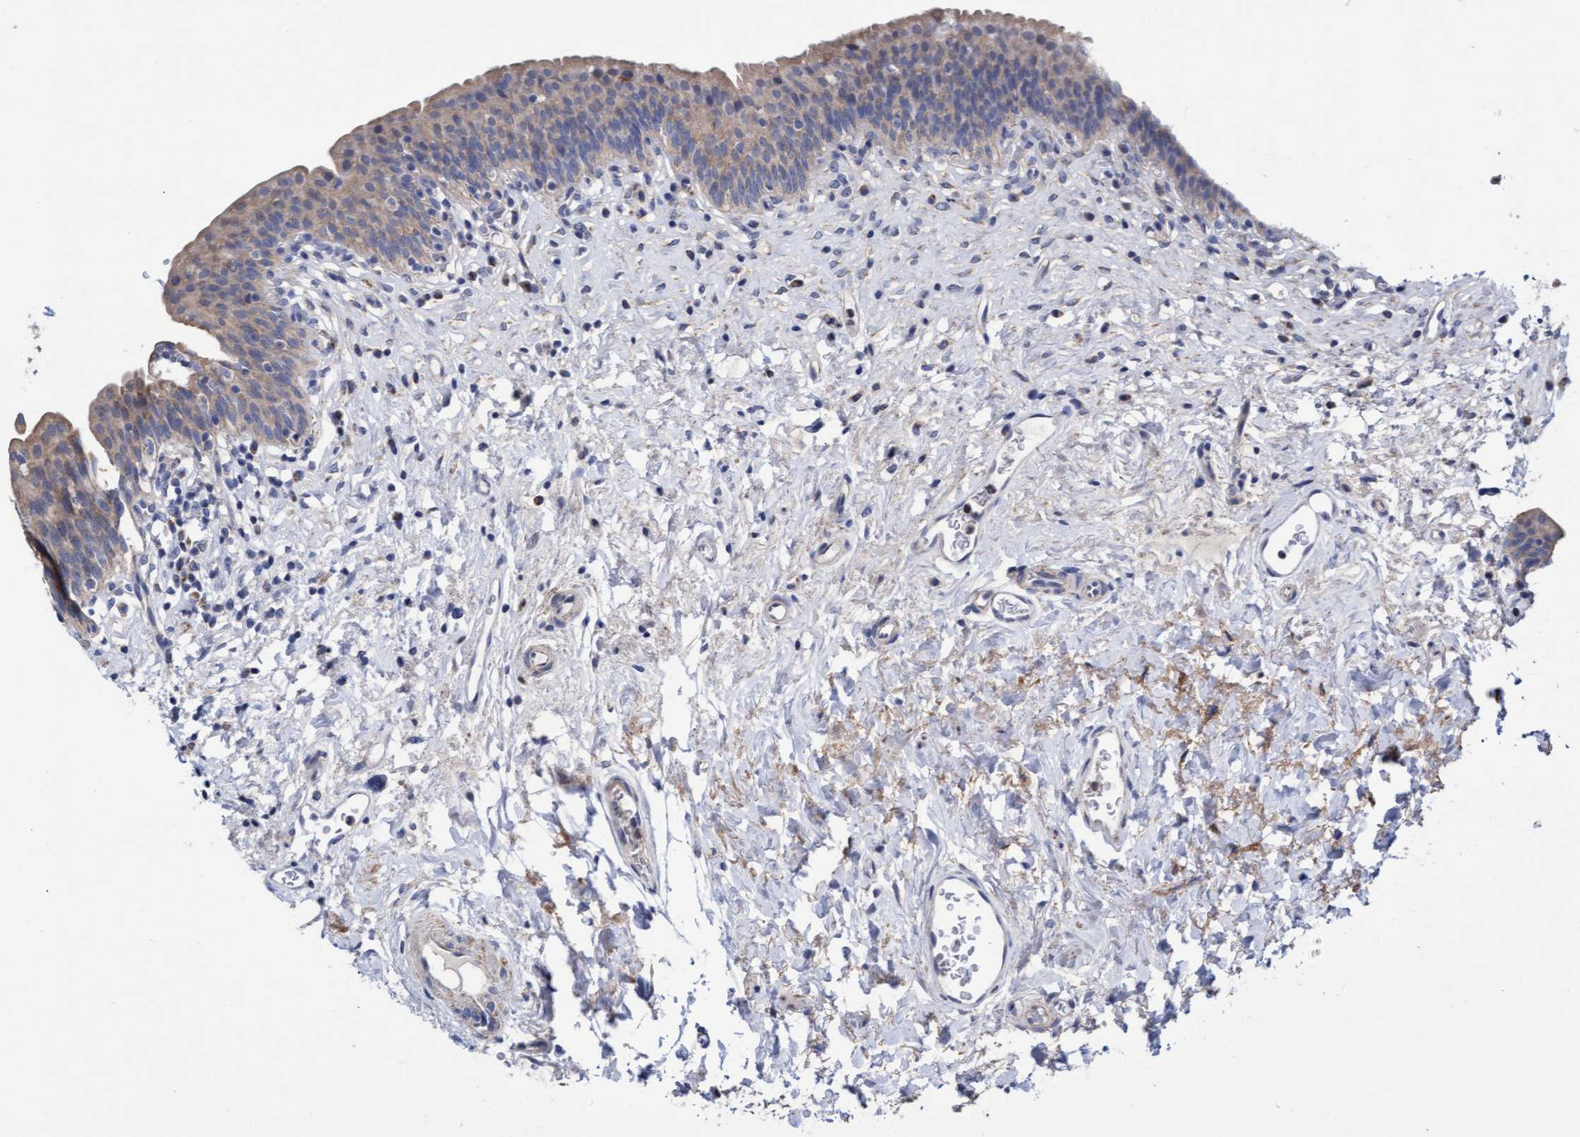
{"staining": {"intensity": "weak", "quantity": ">75%", "location": "cytoplasmic/membranous"}, "tissue": "urinary bladder", "cell_type": "Urothelial cells", "image_type": "normal", "snomed": [{"axis": "morphology", "description": "Normal tissue, NOS"}, {"axis": "topography", "description": "Urinary bladder"}], "caption": "Protein staining demonstrates weak cytoplasmic/membranous positivity in about >75% of urothelial cells in benign urinary bladder. Ihc stains the protein in brown and the nuclei are stained blue.", "gene": "ZNF750", "patient": {"sex": "male", "age": 83}}